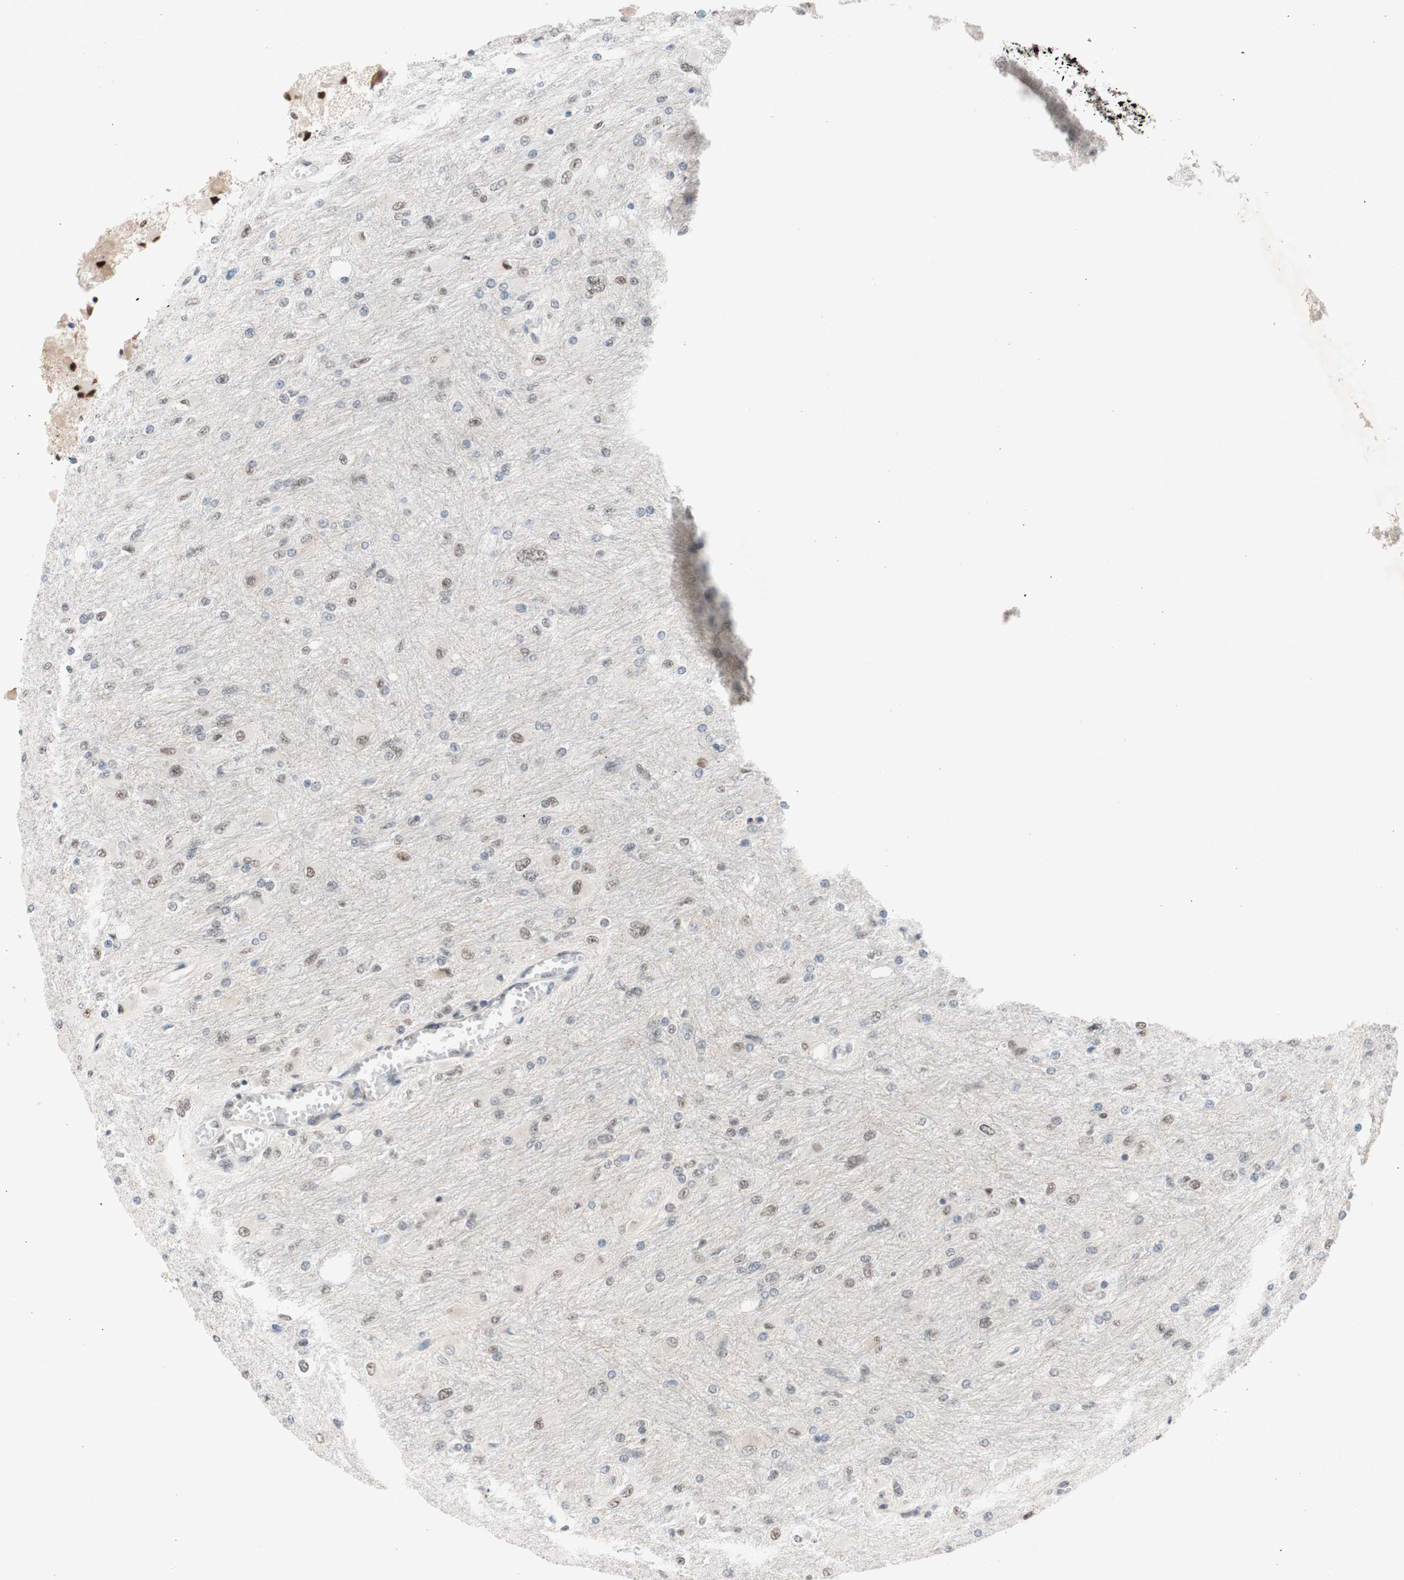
{"staining": {"intensity": "weak", "quantity": "25%-75%", "location": "nuclear"}, "tissue": "glioma", "cell_type": "Tumor cells", "image_type": "cancer", "snomed": [{"axis": "morphology", "description": "Glioma, malignant, High grade"}, {"axis": "topography", "description": "Cerebral cortex"}], "caption": "Protein staining reveals weak nuclear expression in about 25%-75% of tumor cells in glioma. Using DAB (3,3'-diaminobenzidine) (brown) and hematoxylin (blue) stains, captured at high magnification using brightfield microscopy.", "gene": "PRPF19", "patient": {"sex": "female", "age": 36}}